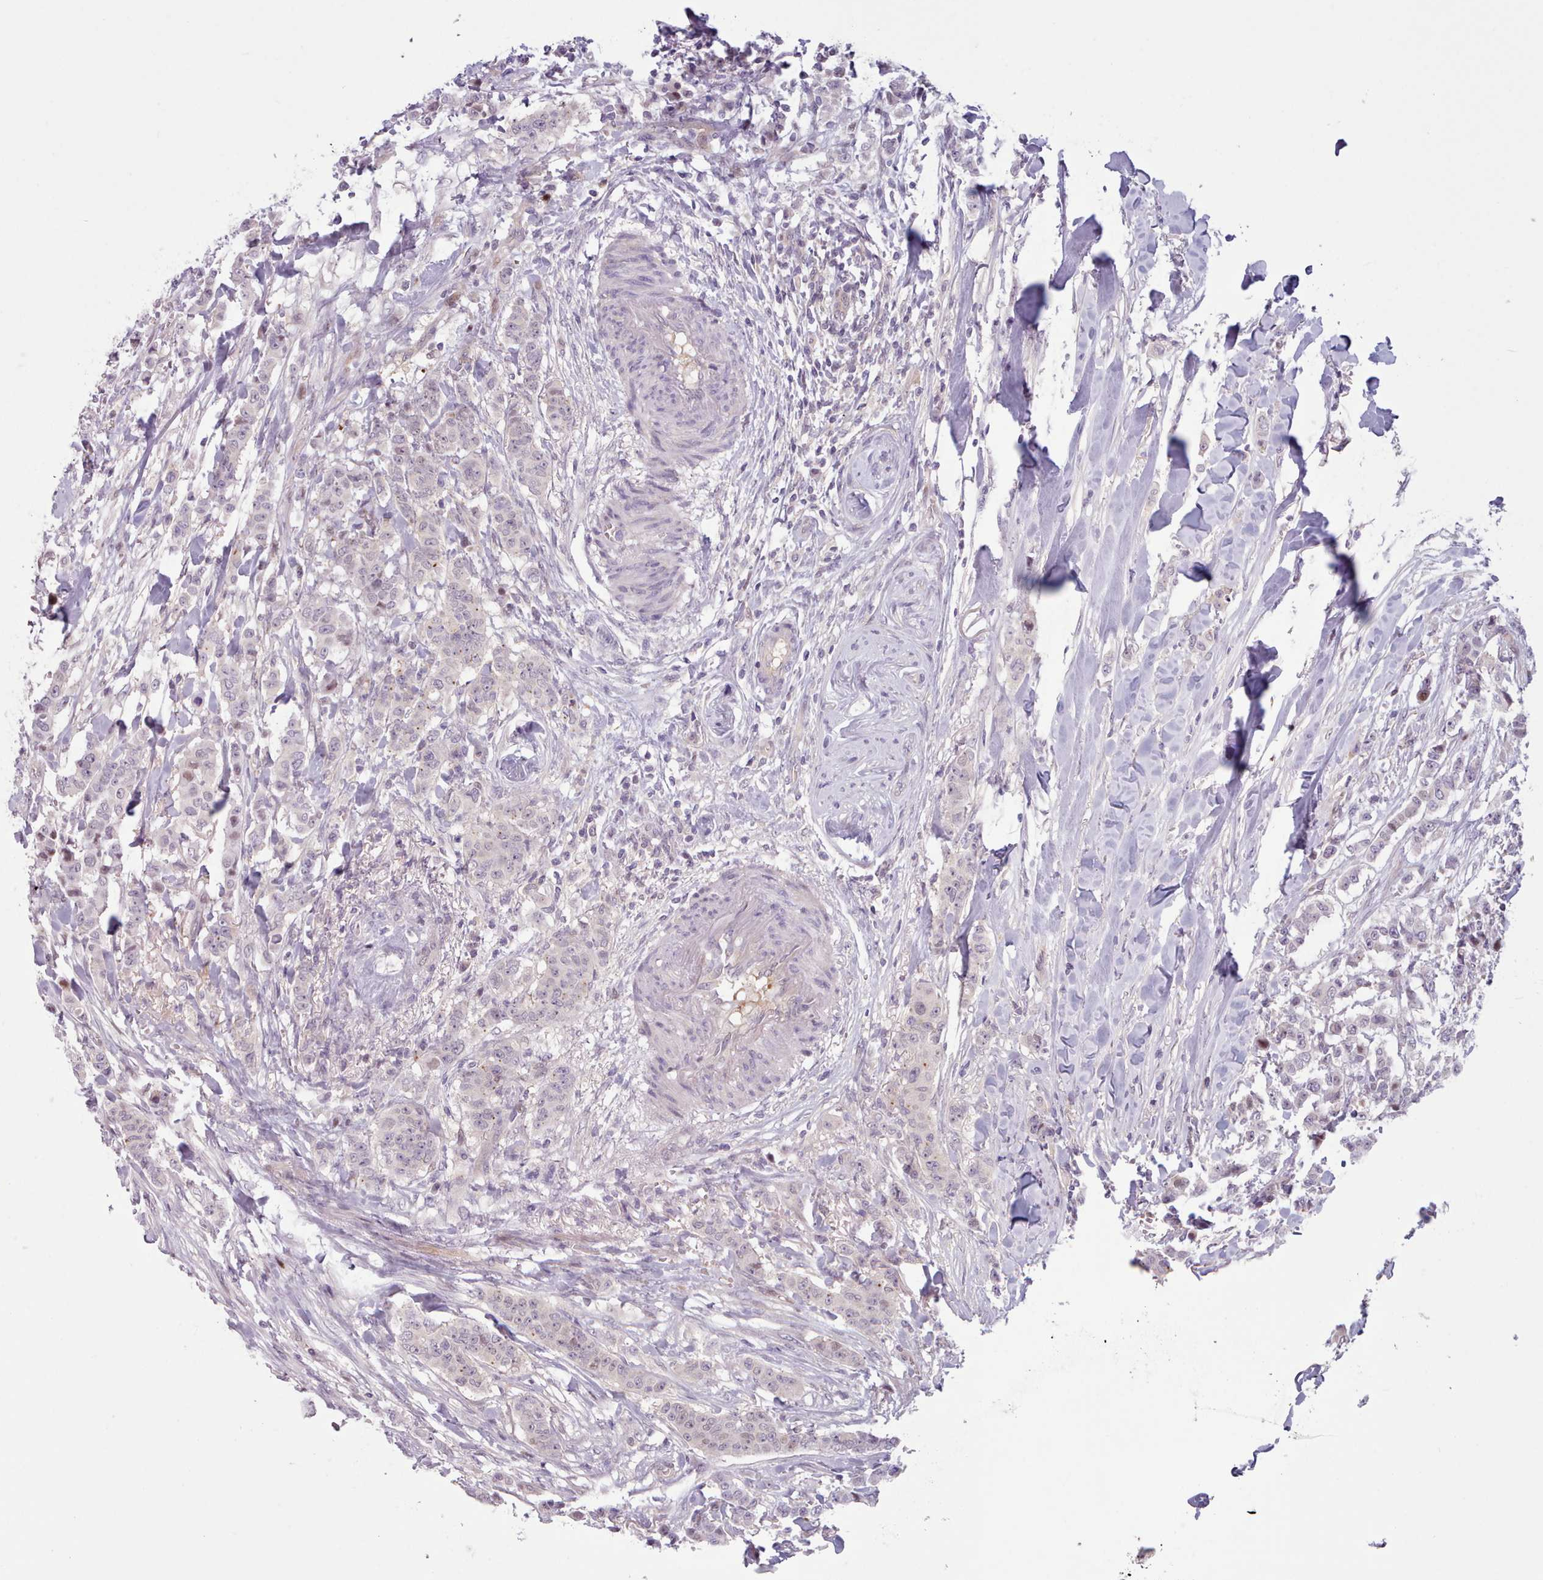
{"staining": {"intensity": "negative", "quantity": "none", "location": "none"}, "tissue": "breast cancer", "cell_type": "Tumor cells", "image_type": "cancer", "snomed": [{"axis": "morphology", "description": "Duct carcinoma"}, {"axis": "topography", "description": "Breast"}], "caption": "Breast infiltrating ductal carcinoma stained for a protein using immunohistochemistry exhibits no staining tumor cells.", "gene": "KBTBD7", "patient": {"sex": "female", "age": 40}}